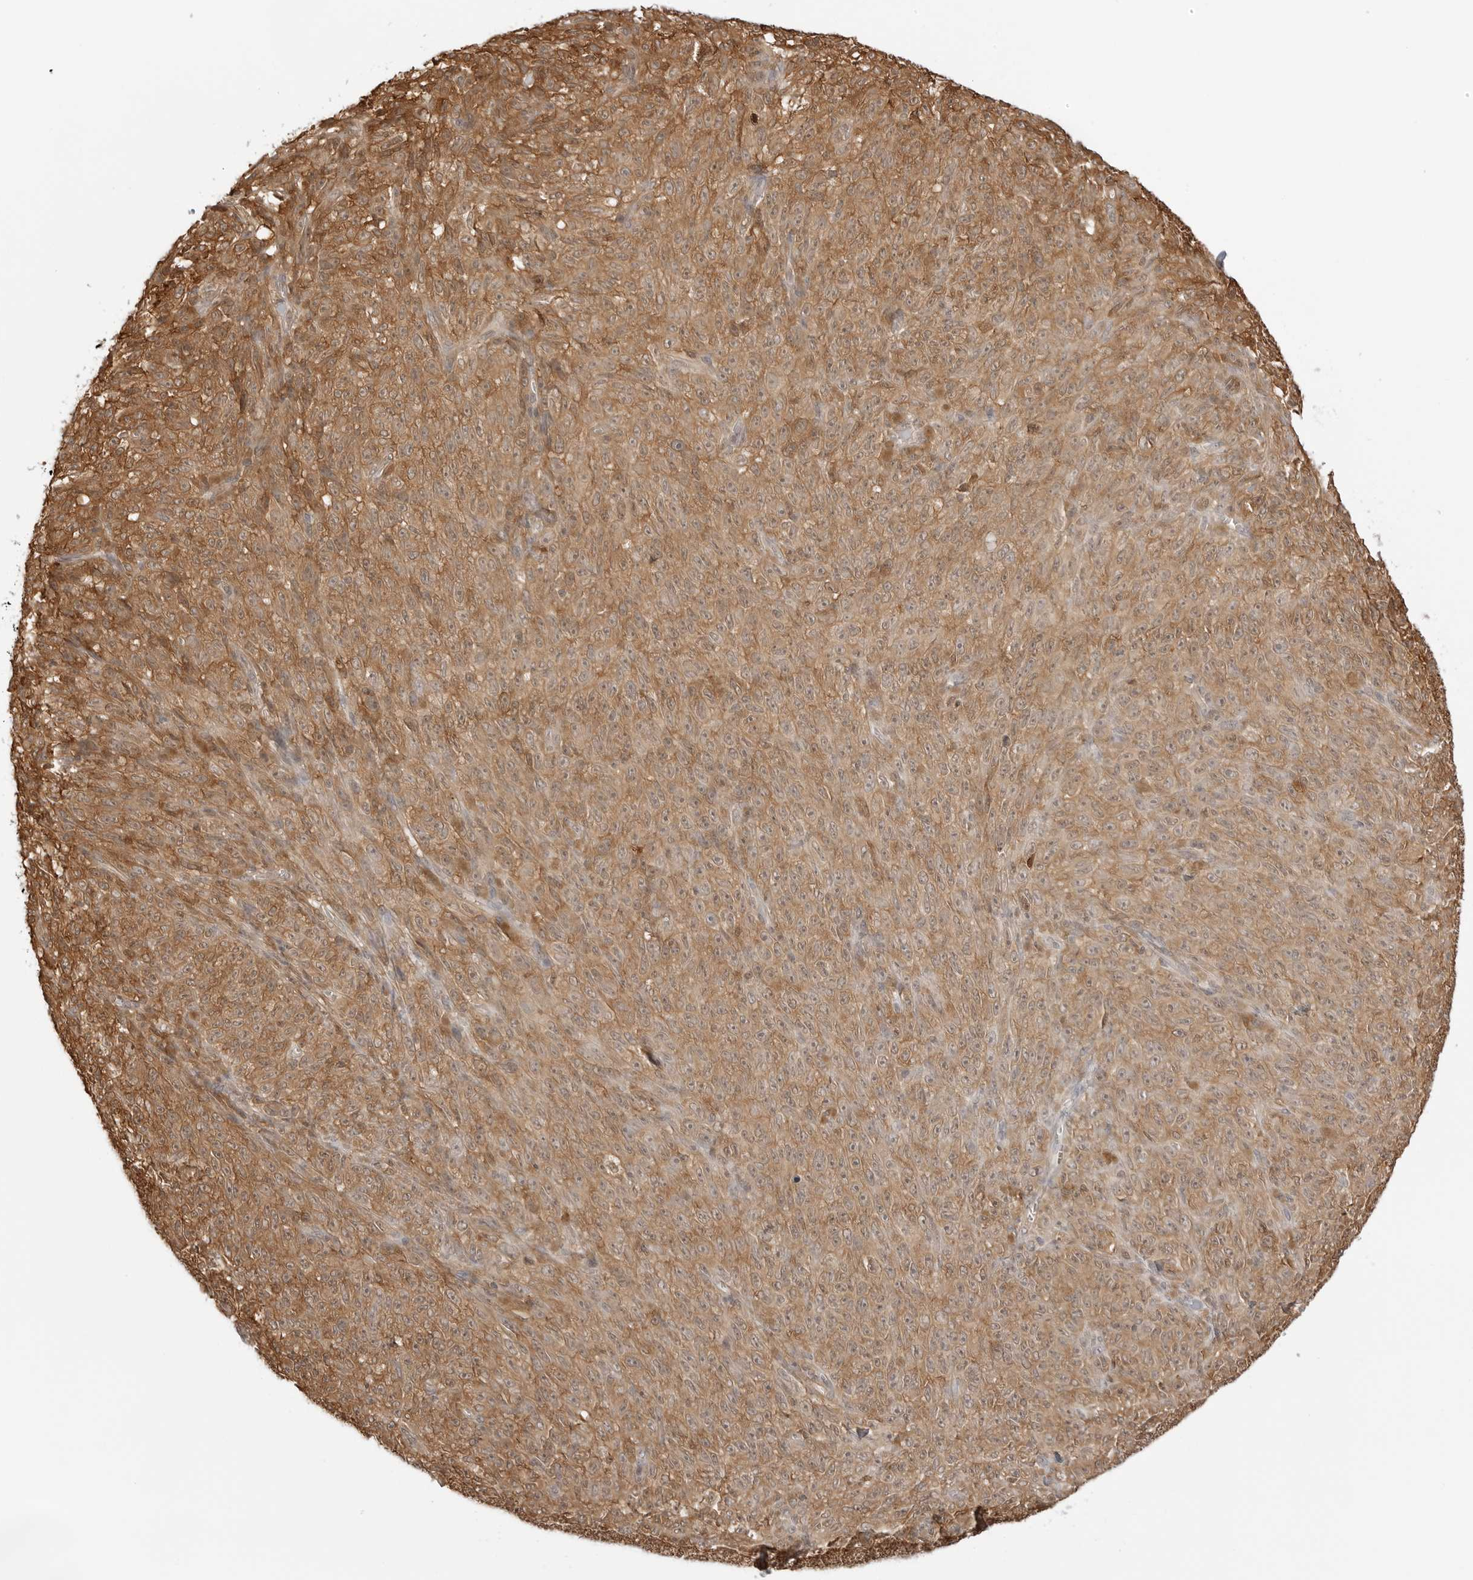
{"staining": {"intensity": "moderate", "quantity": ">75%", "location": "cytoplasmic/membranous"}, "tissue": "melanoma", "cell_type": "Tumor cells", "image_type": "cancer", "snomed": [{"axis": "morphology", "description": "Malignant melanoma, NOS"}, {"axis": "topography", "description": "Skin"}], "caption": "IHC image of human malignant melanoma stained for a protein (brown), which demonstrates medium levels of moderate cytoplasmic/membranous staining in about >75% of tumor cells.", "gene": "NUDC", "patient": {"sex": "female", "age": 82}}